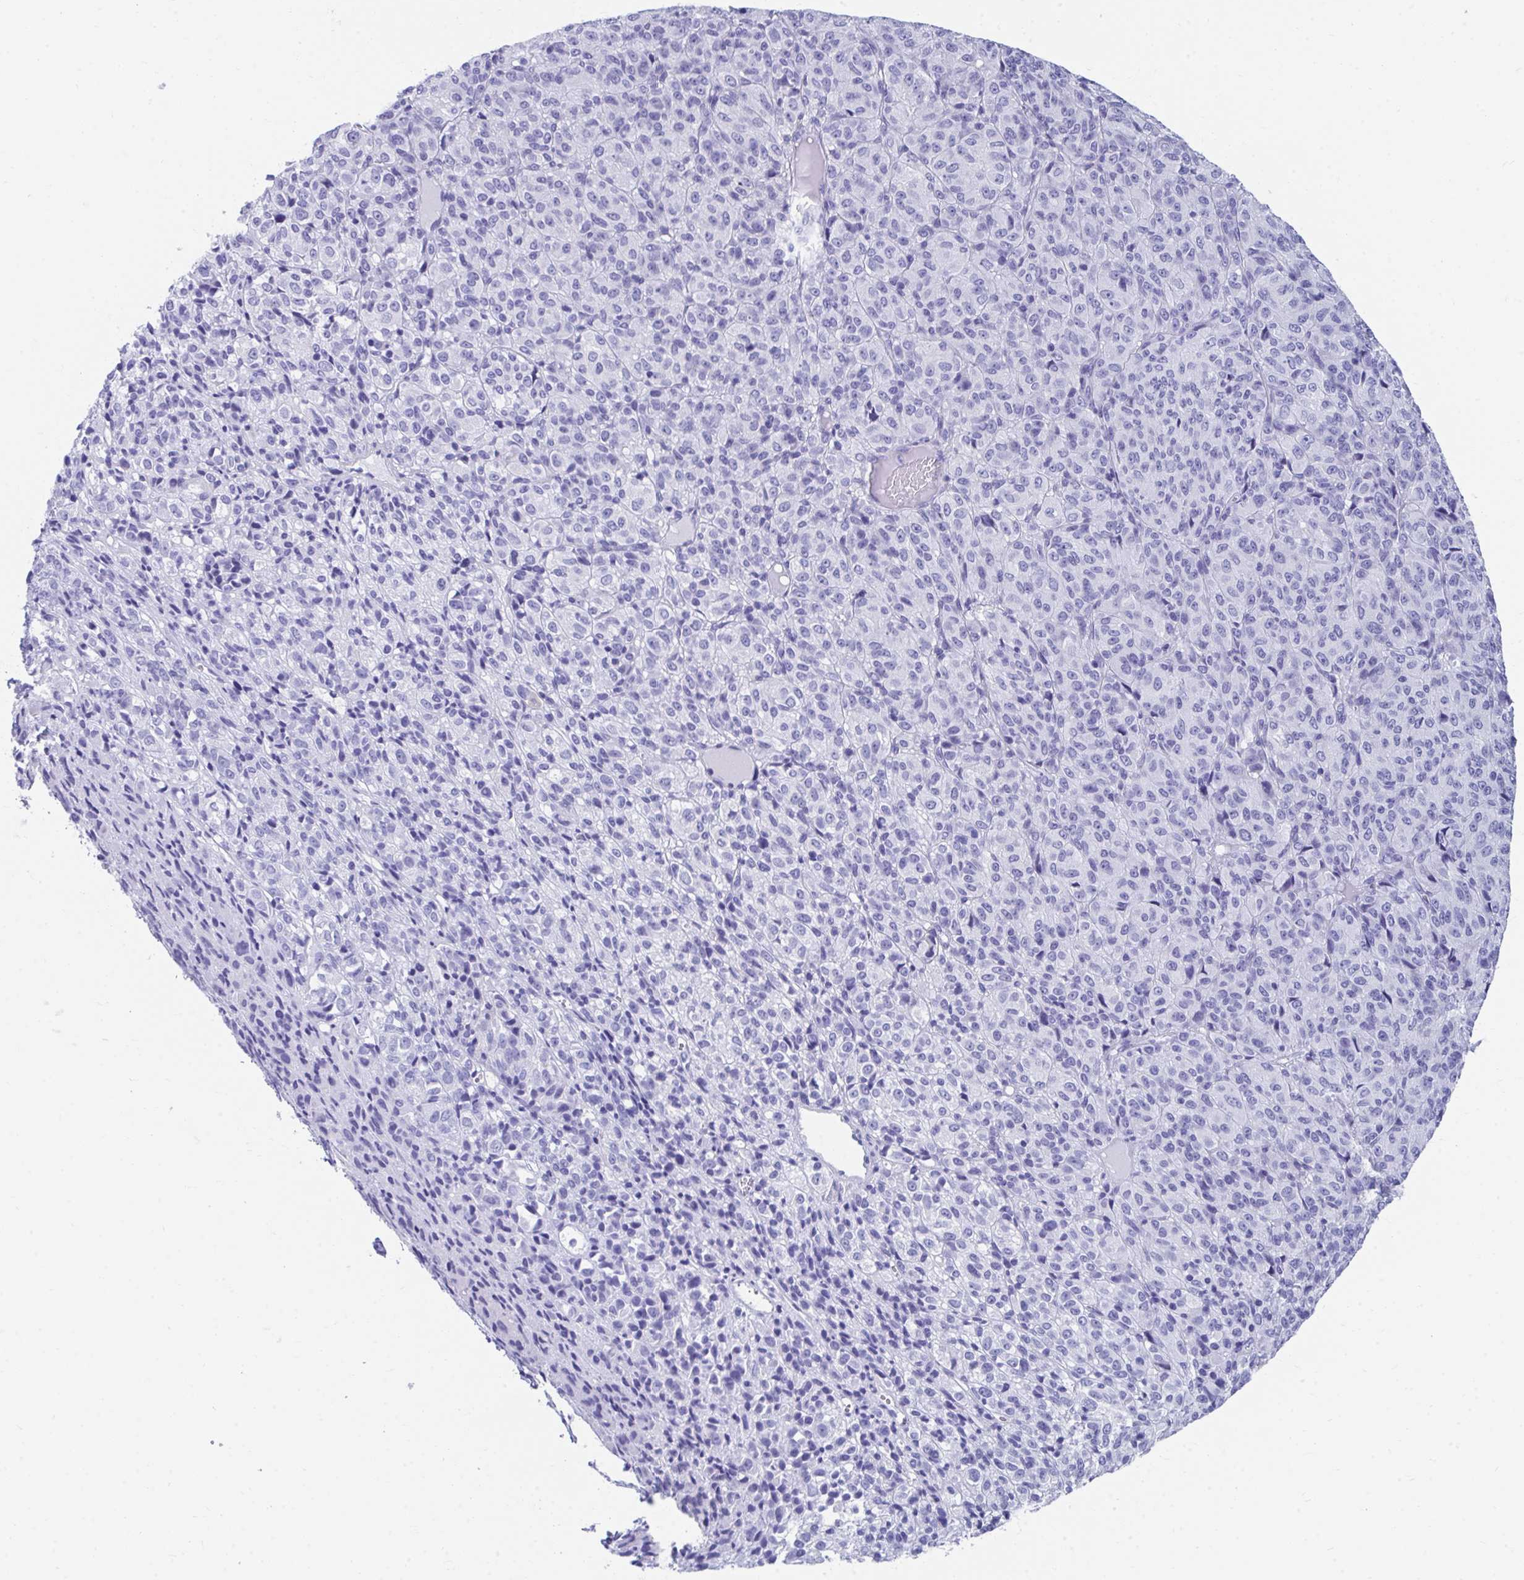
{"staining": {"intensity": "negative", "quantity": "none", "location": "none"}, "tissue": "melanoma", "cell_type": "Tumor cells", "image_type": "cancer", "snomed": [{"axis": "morphology", "description": "Malignant melanoma, Metastatic site"}, {"axis": "topography", "description": "Brain"}], "caption": "This is an immunohistochemistry (IHC) micrograph of human malignant melanoma (metastatic site). There is no positivity in tumor cells.", "gene": "HGD", "patient": {"sex": "female", "age": 56}}